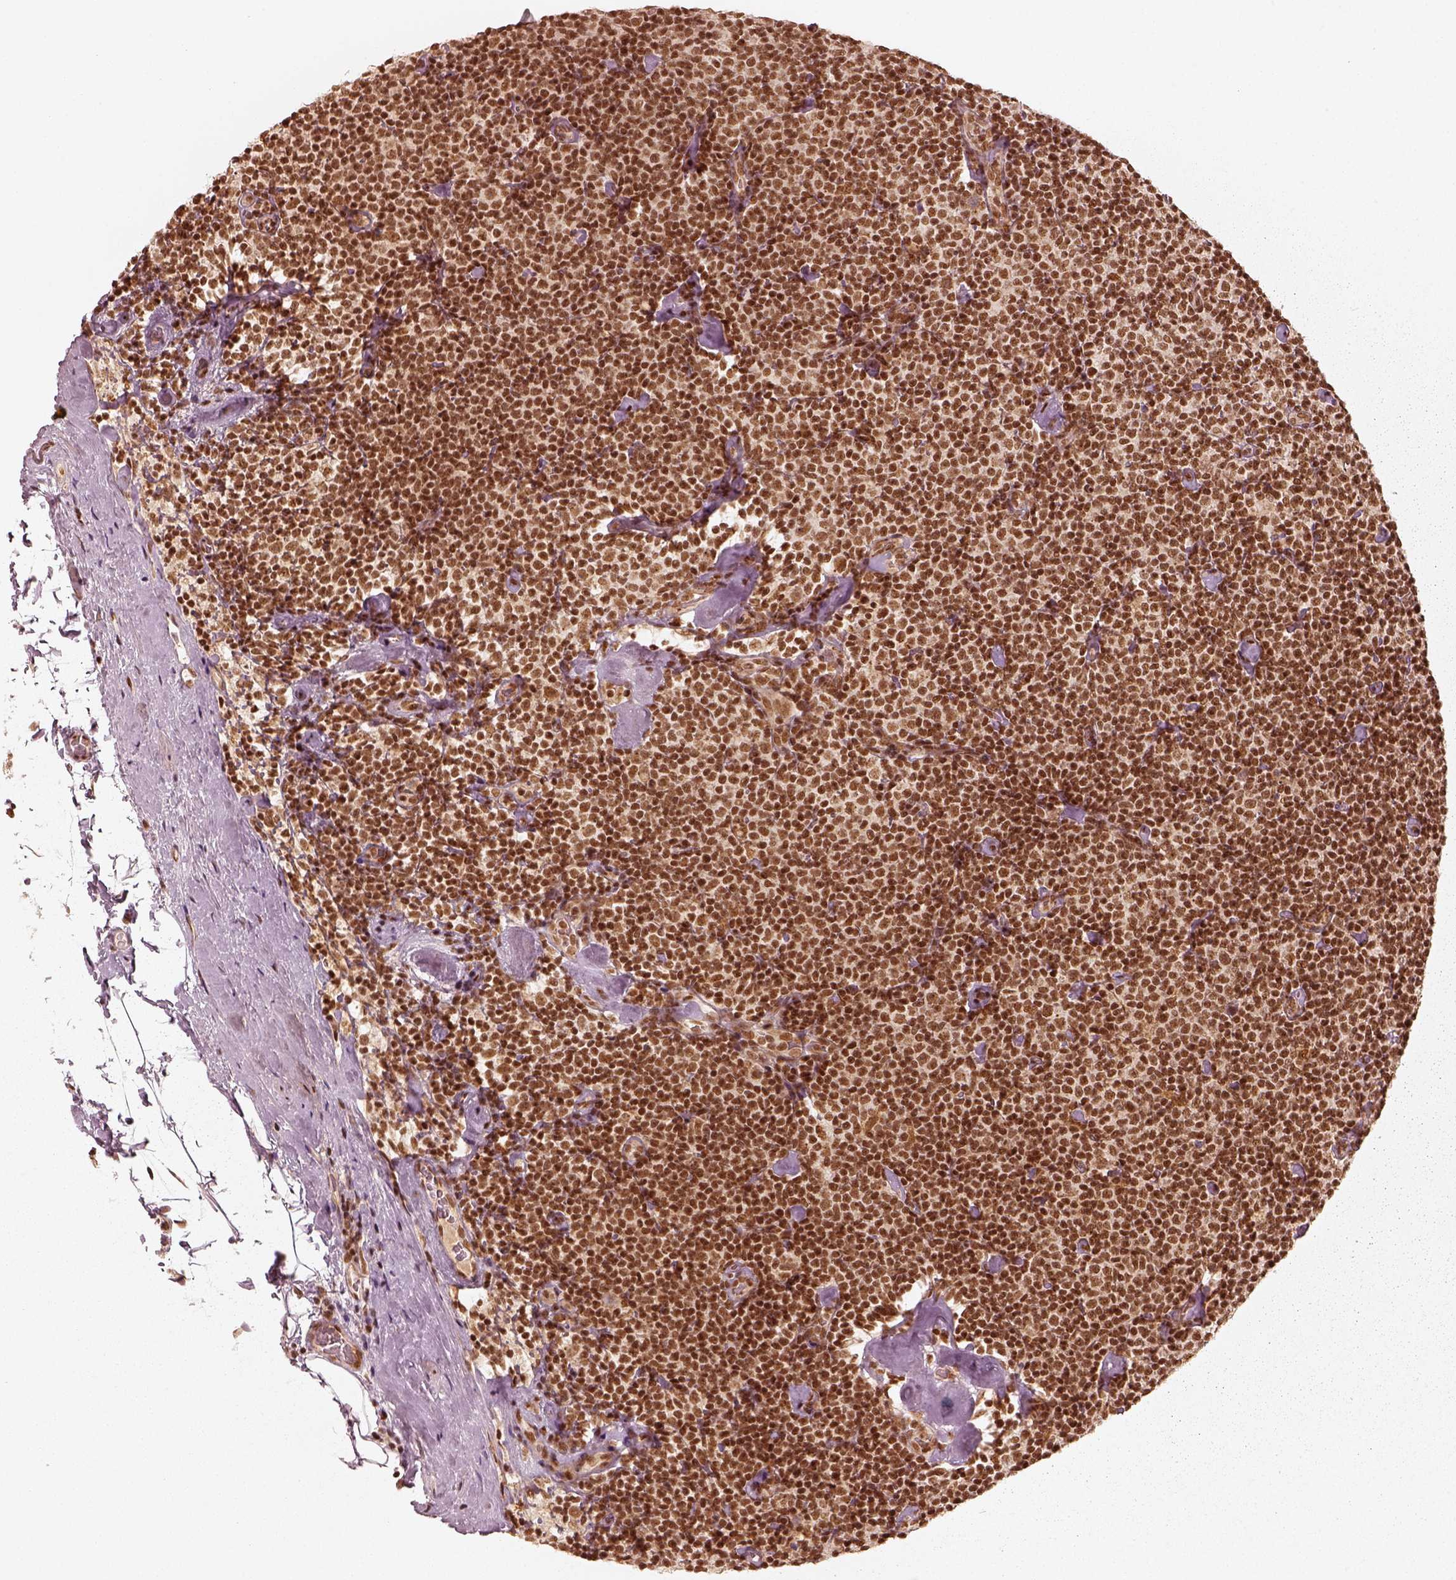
{"staining": {"intensity": "strong", "quantity": ">75%", "location": "nuclear"}, "tissue": "lymphoma", "cell_type": "Tumor cells", "image_type": "cancer", "snomed": [{"axis": "morphology", "description": "Malignant lymphoma, non-Hodgkin's type, Low grade"}, {"axis": "topography", "description": "Lymph node"}], "caption": "Immunohistochemical staining of lymphoma exhibits strong nuclear protein expression in about >75% of tumor cells. (Stains: DAB in brown, nuclei in blue, Microscopy: brightfield microscopy at high magnification).", "gene": "GMEB2", "patient": {"sex": "male", "age": 81}}